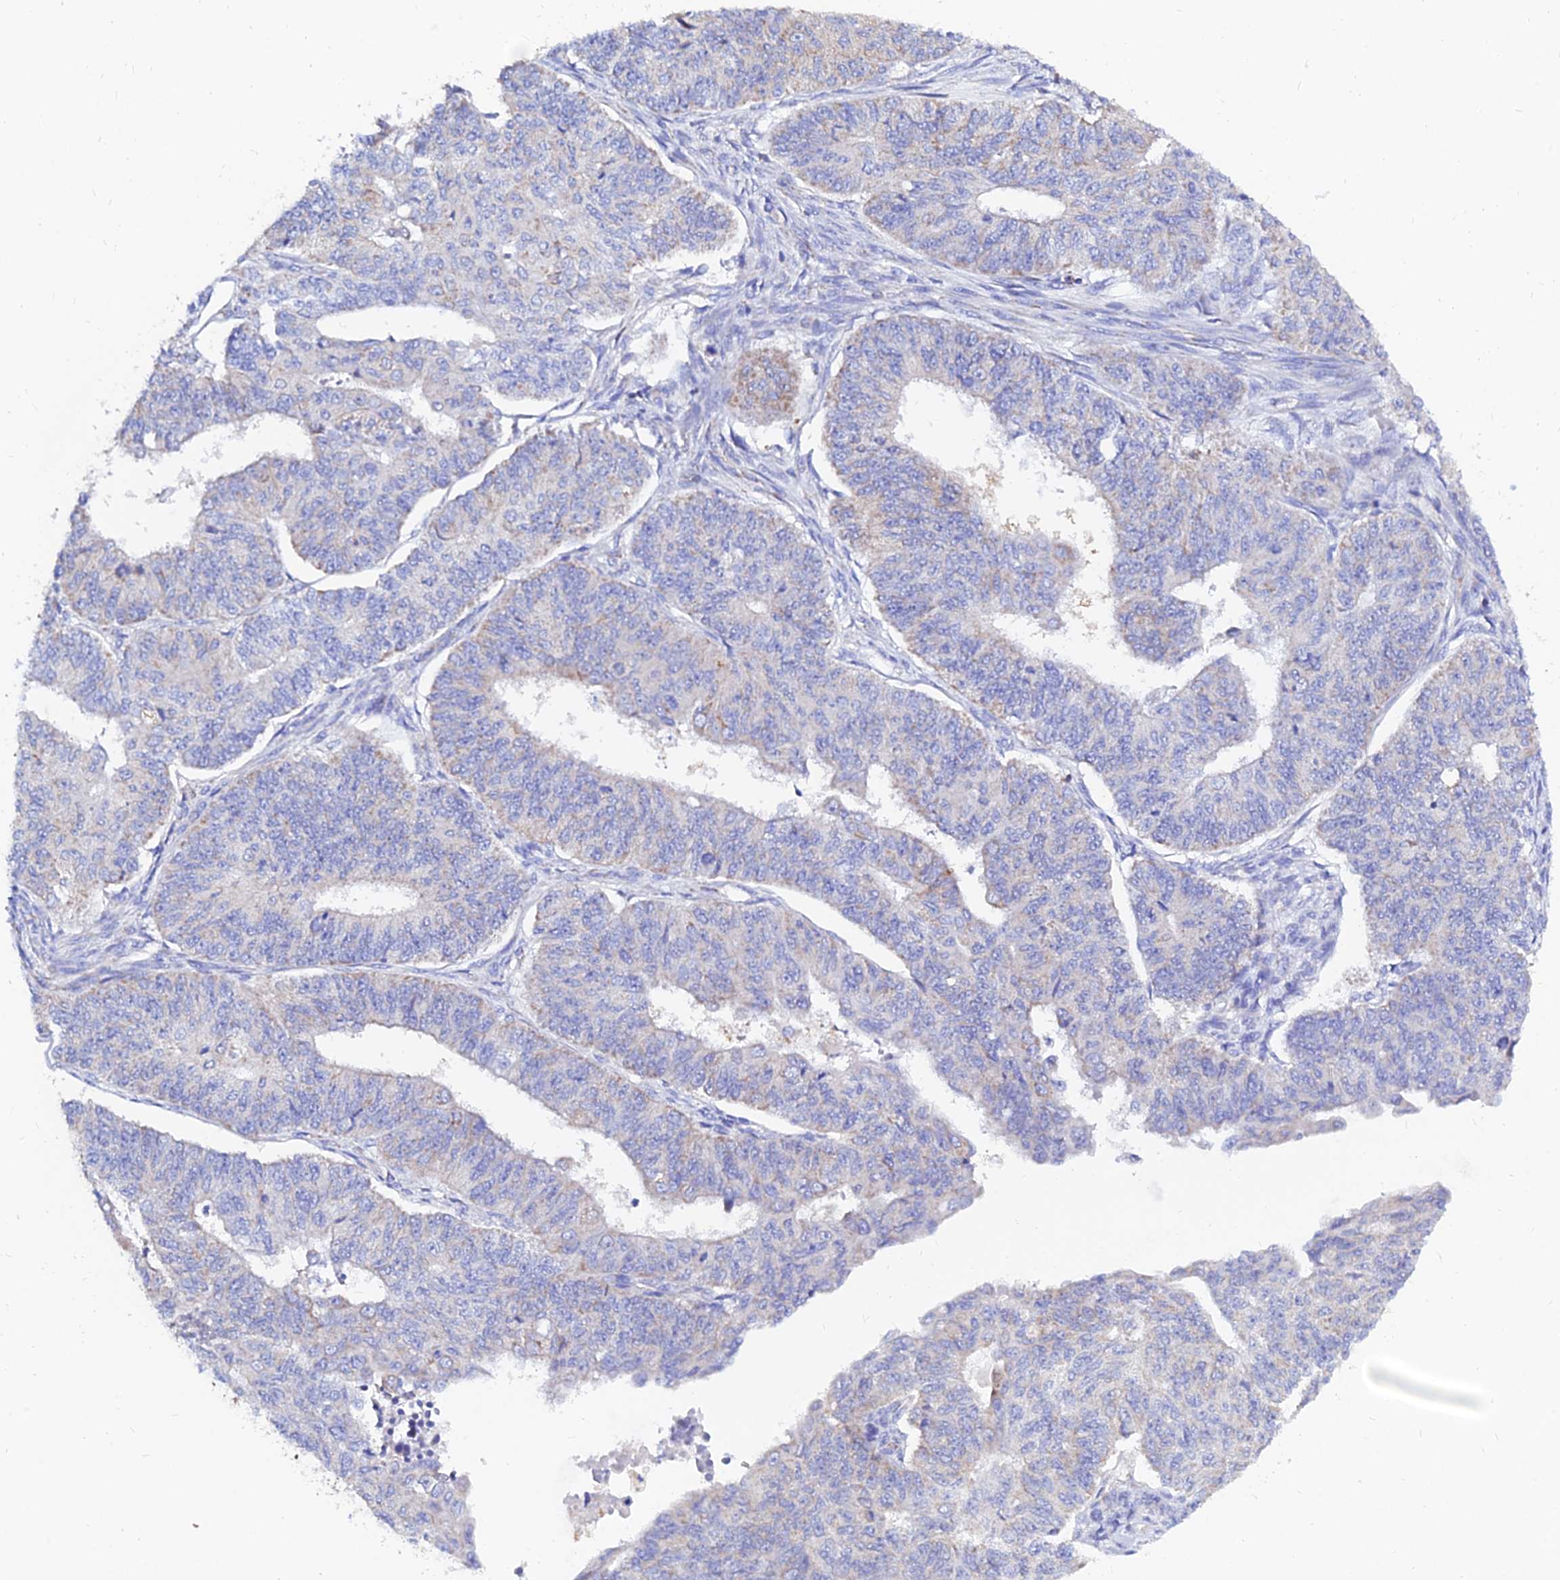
{"staining": {"intensity": "weak", "quantity": "<25%", "location": "cytoplasmic/membranous"}, "tissue": "endometrial cancer", "cell_type": "Tumor cells", "image_type": "cancer", "snomed": [{"axis": "morphology", "description": "Adenocarcinoma, NOS"}, {"axis": "topography", "description": "Endometrium"}], "caption": "Immunohistochemical staining of human endometrial cancer reveals no significant expression in tumor cells.", "gene": "MGST1", "patient": {"sex": "female", "age": 32}}